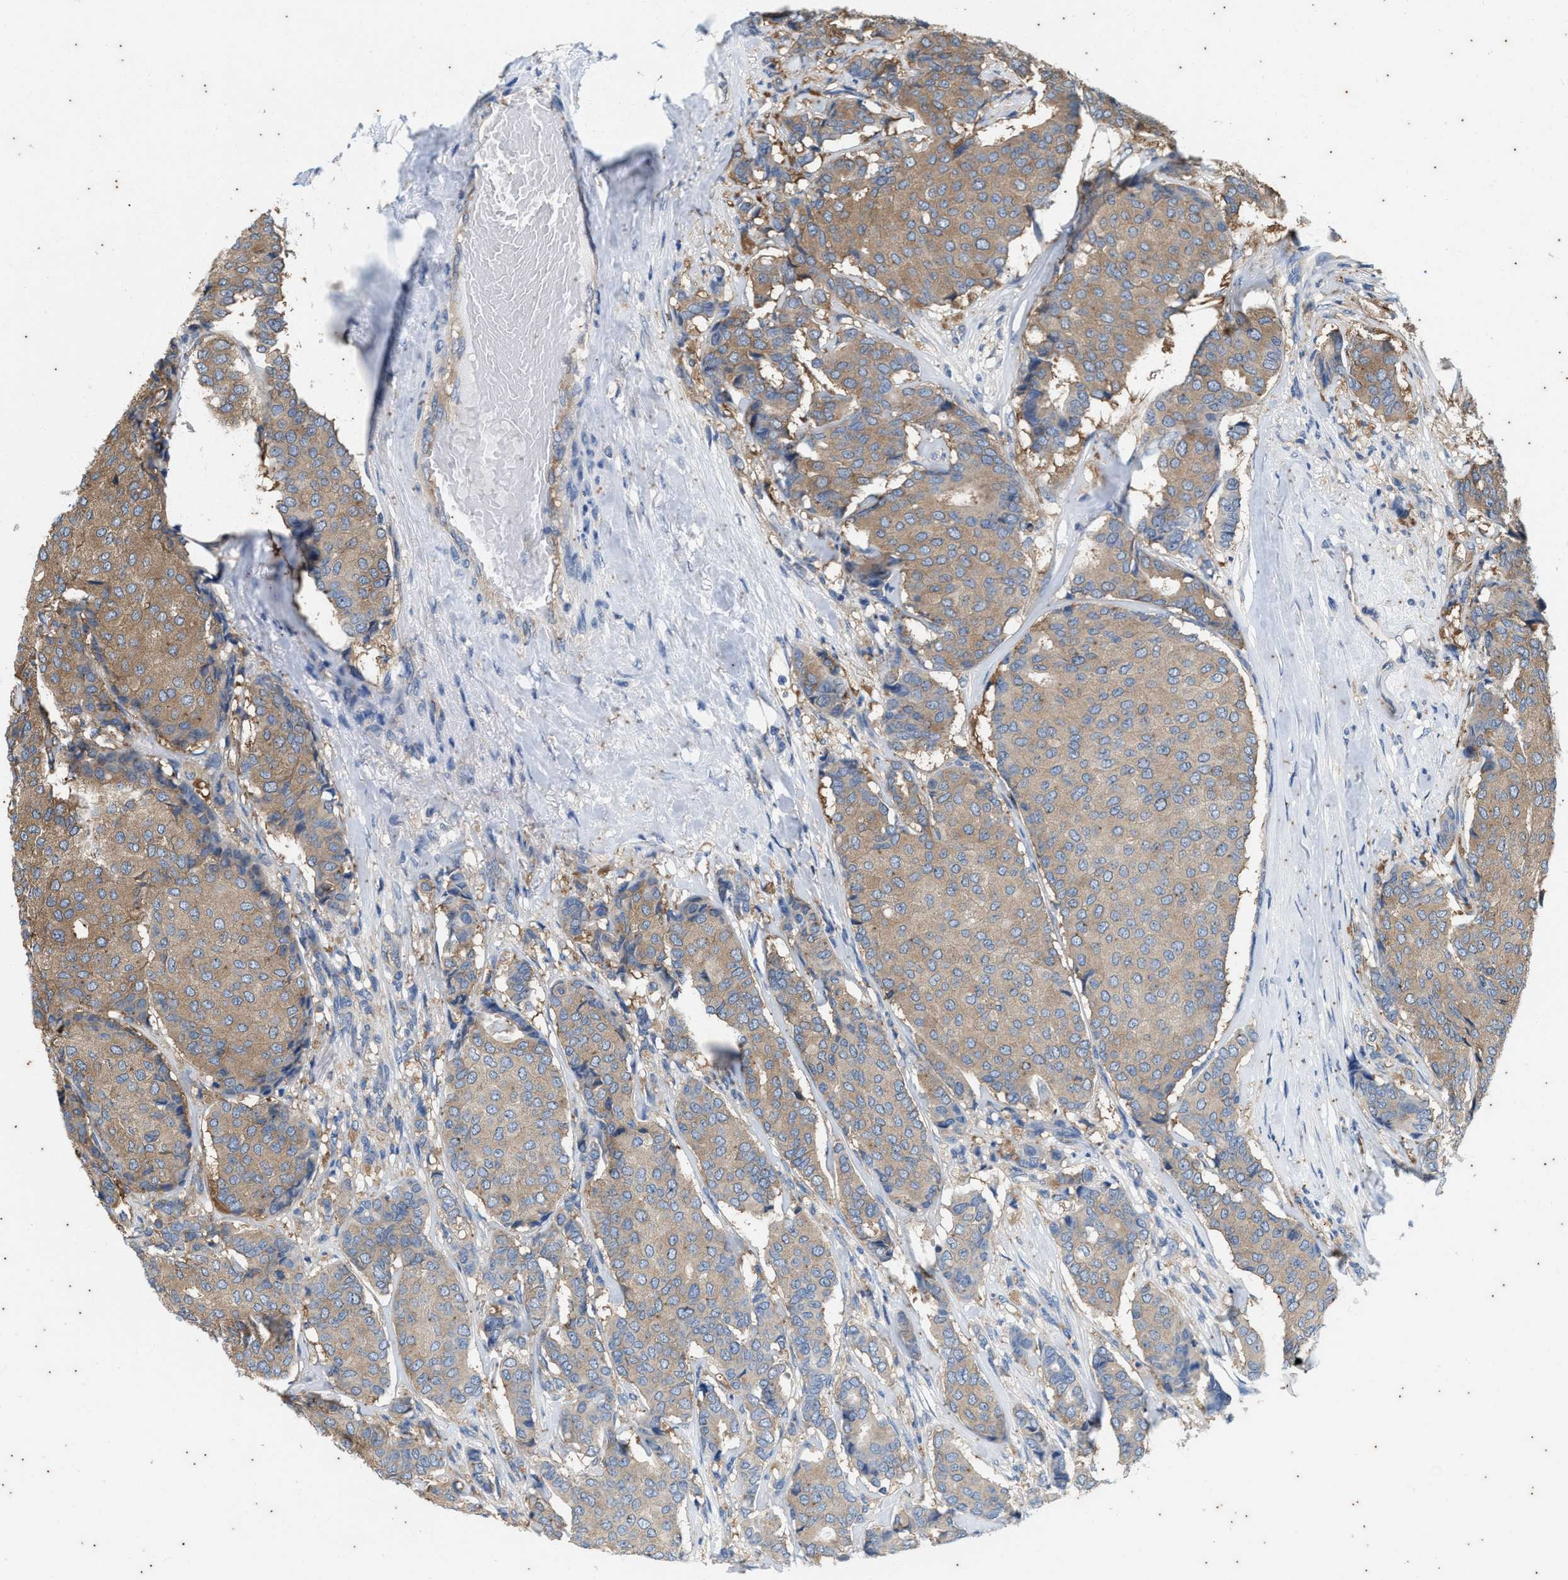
{"staining": {"intensity": "moderate", "quantity": ">75%", "location": "cytoplasmic/membranous"}, "tissue": "breast cancer", "cell_type": "Tumor cells", "image_type": "cancer", "snomed": [{"axis": "morphology", "description": "Duct carcinoma"}, {"axis": "topography", "description": "Breast"}], "caption": "Immunohistochemical staining of breast cancer (infiltrating ductal carcinoma) shows moderate cytoplasmic/membranous protein positivity in approximately >75% of tumor cells. (DAB (3,3'-diaminobenzidine) = brown stain, brightfield microscopy at high magnification).", "gene": "COX19", "patient": {"sex": "female", "age": 75}}